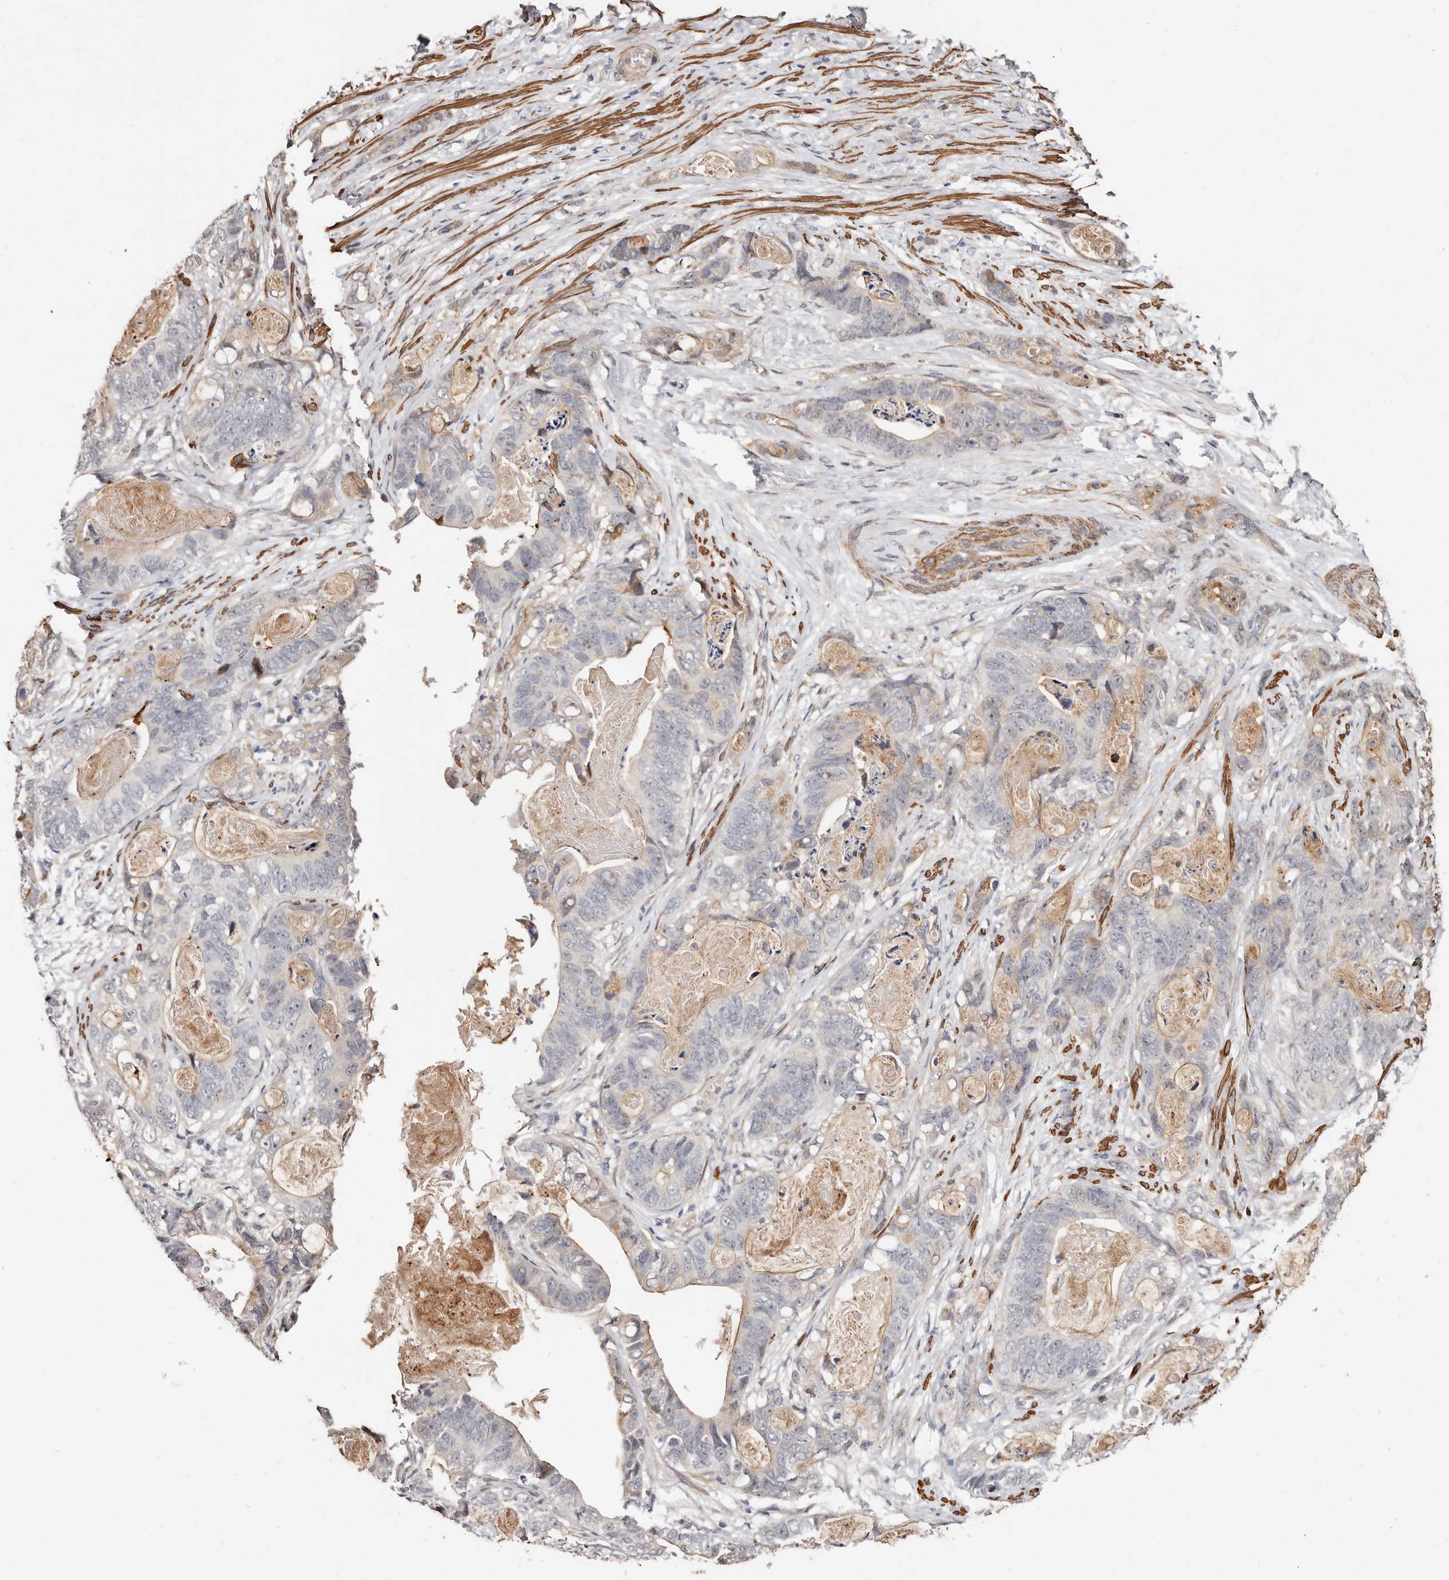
{"staining": {"intensity": "negative", "quantity": "none", "location": "none"}, "tissue": "stomach cancer", "cell_type": "Tumor cells", "image_type": "cancer", "snomed": [{"axis": "morphology", "description": "Normal tissue, NOS"}, {"axis": "morphology", "description": "Adenocarcinoma, NOS"}, {"axis": "topography", "description": "Stomach"}], "caption": "Human stomach cancer (adenocarcinoma) stained for a protein using immunohistochemistry (IHC) reveals no positivity in tumor cells.", "gene": "TRIP13", "patient": {"sex": "female", "age": 89}}